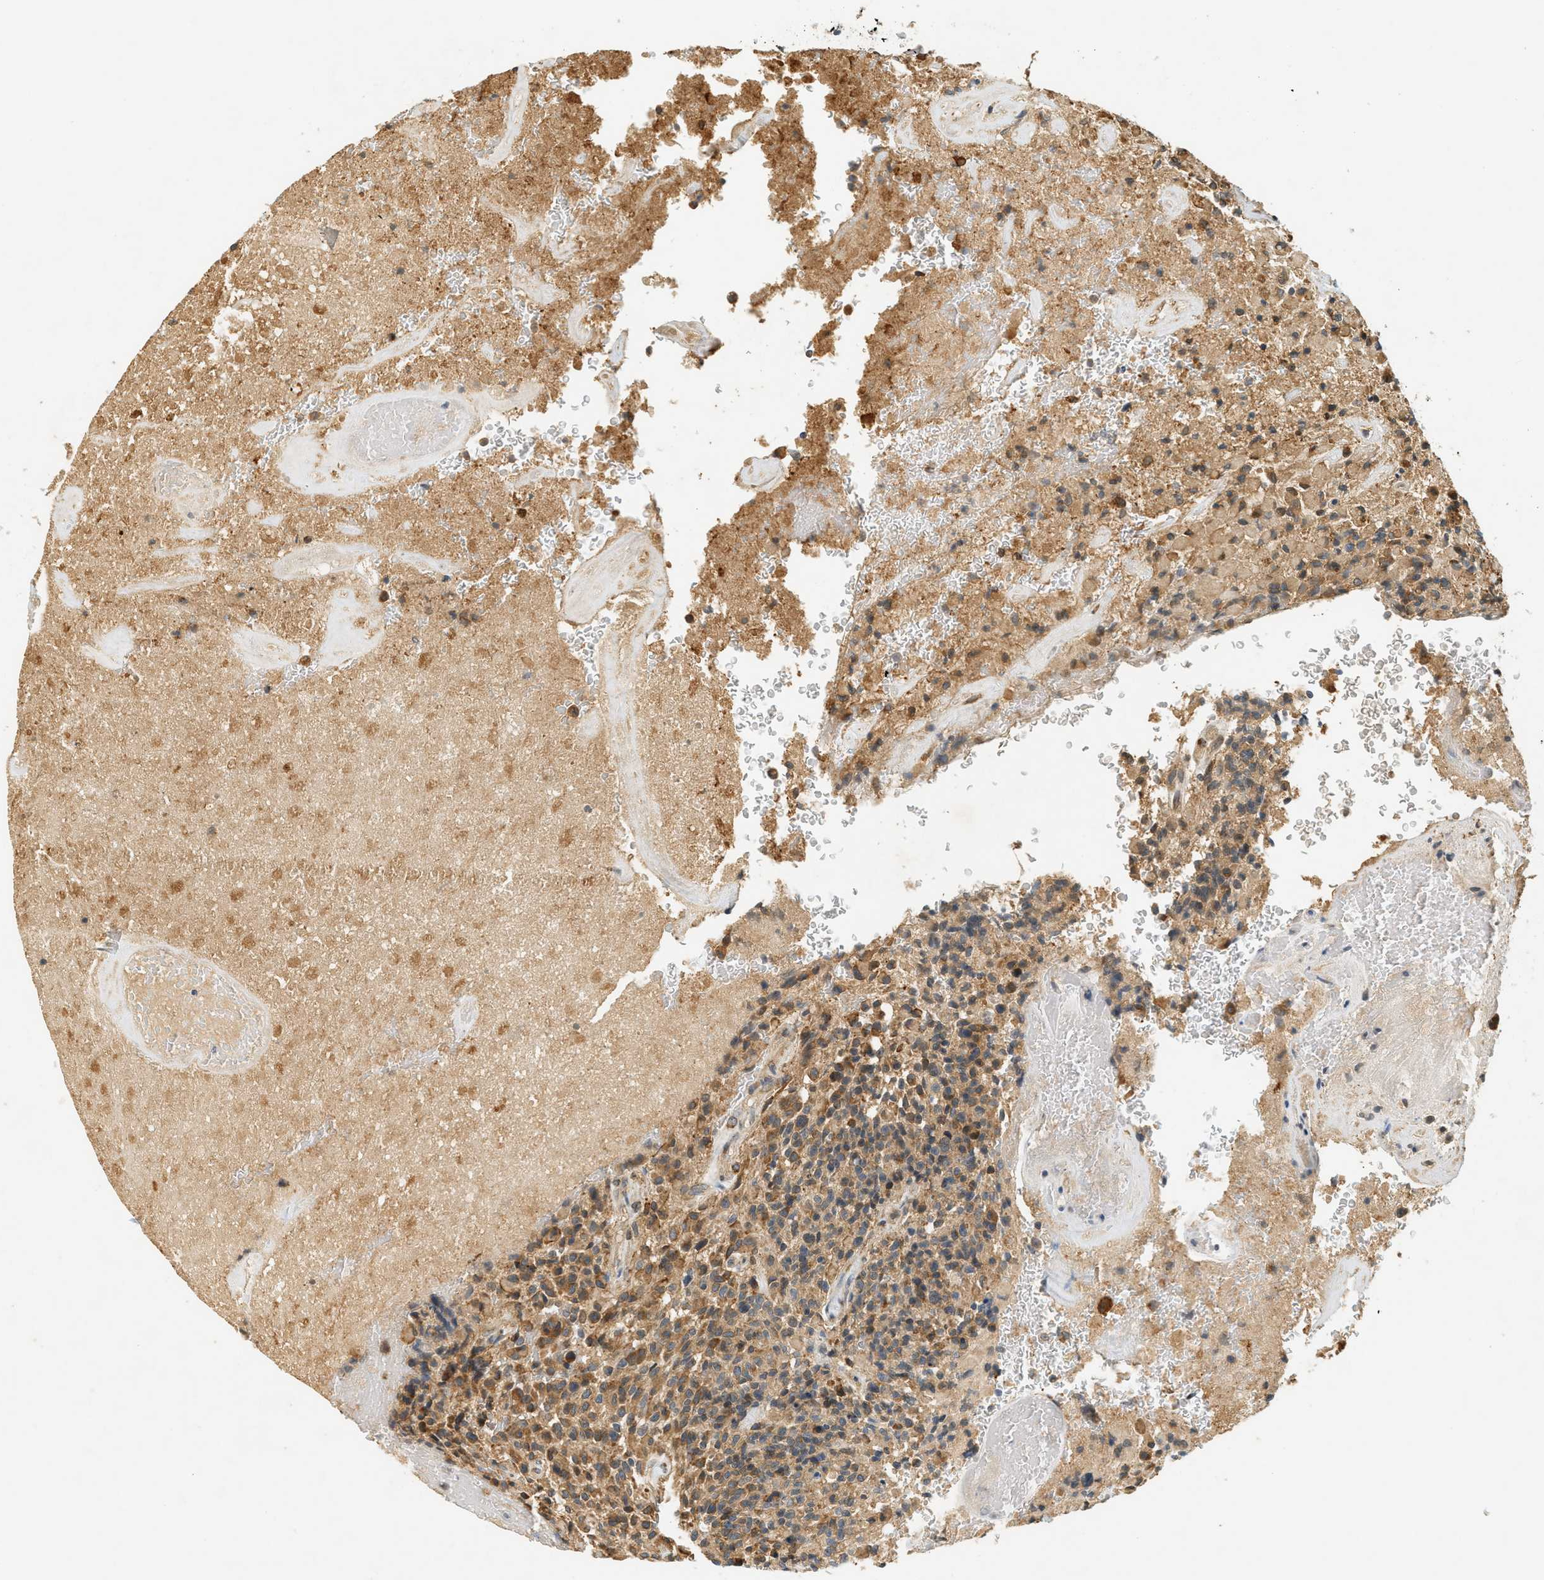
{"staining": {"intensity": "moderate", "quantity": ">75%", "location": "cytoplasmic/membranous"}, "tissue": "glioma", "cell_type": "Tumor cells", "image_type": "cancer", "snomed": [{"axis": "morphology", "description": "Glioma, malignant, High grade"}, {"axis": "topography", "description": "Brain"}], "caption": "Glioma stained for a protein (brown) reveals moderate cytoplasmic/membranous positive staining in about >75% of tumor cells.", "gene": "PDK1", "patient": {"sex": "male", "age": 71}}